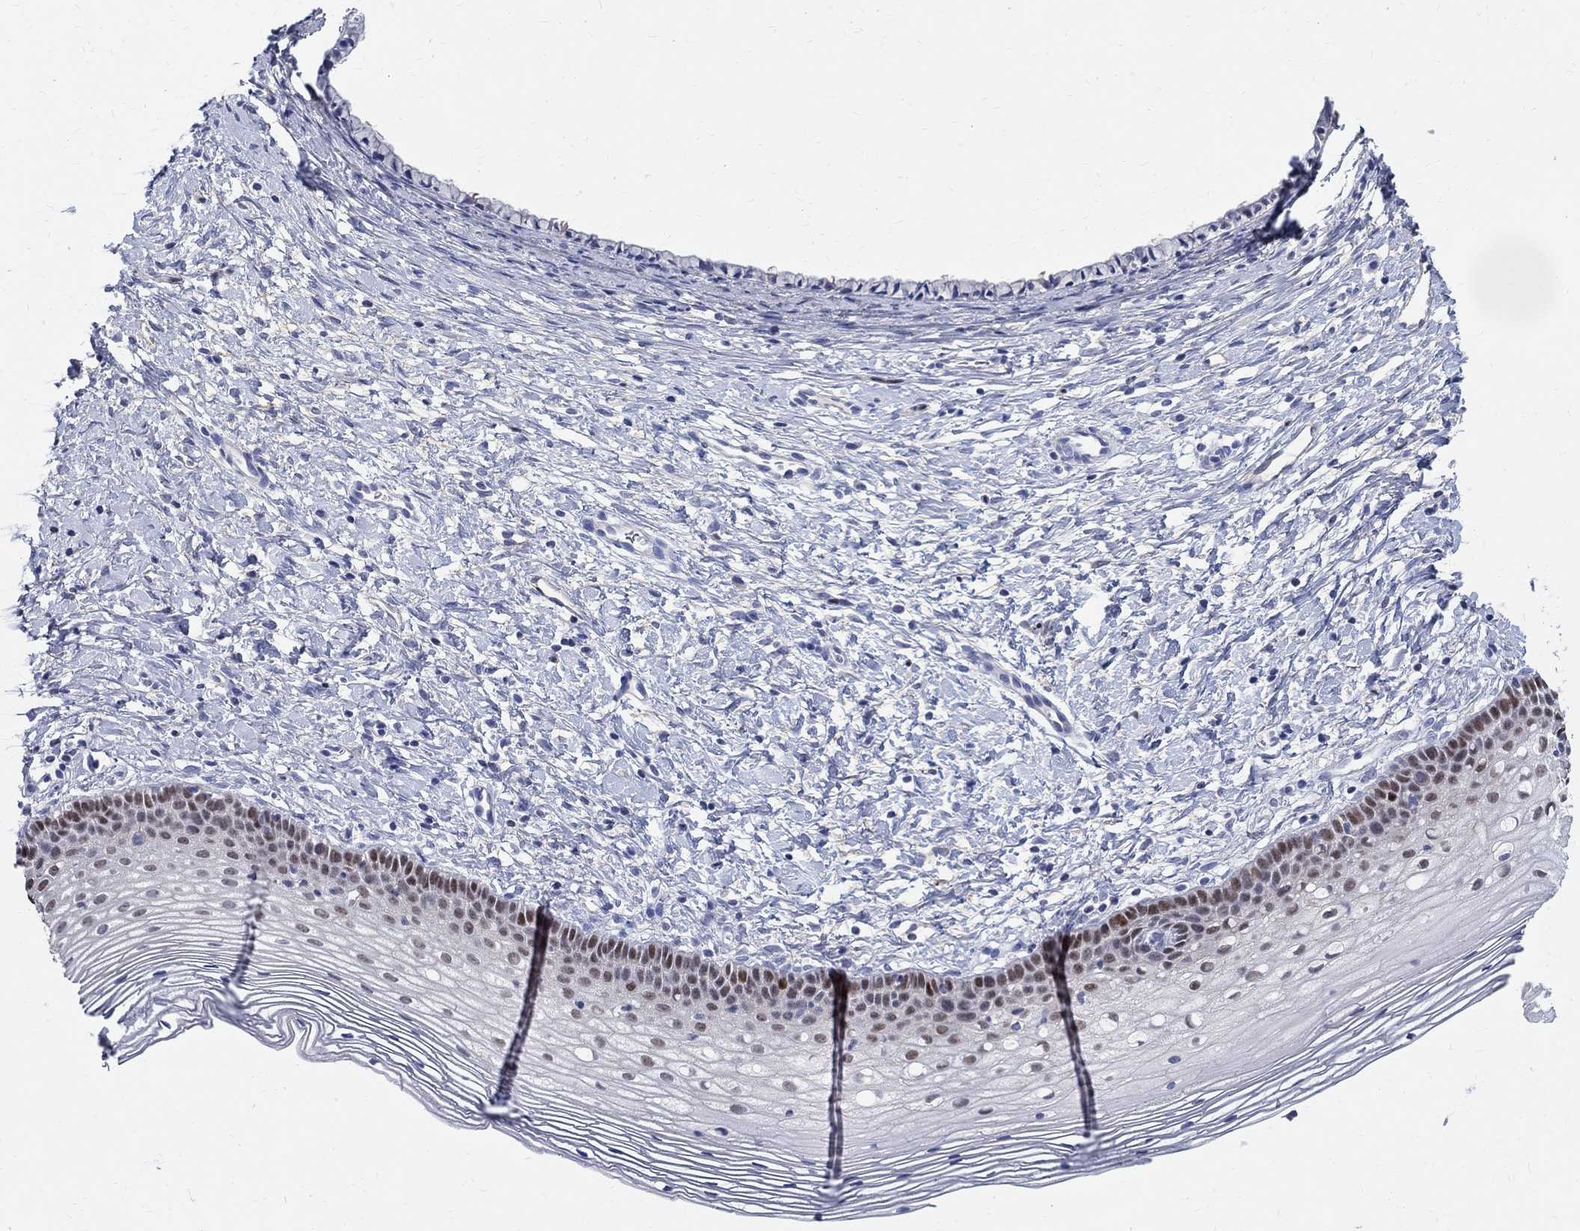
{"staining": {"intensity": "negative", "quantity": "none", "location": "none"}, "tissue": "cervix", "cell_type": "Glandular cells", "image_type": "normal", "snomed": [{"axis": "morphology", "description": "Normal tissue, NOS"}, {"axis": "topography", "description": "Cervix"}], "caption": "Glandular cells show no significant protein positivity in normal cervix. (DAB (3,3'-diaminobenzidine) IHC visualized using brightfield microscopy, high magnification).", "gene": "SOX2", "patient": {"sex": "female", "age": 39}}